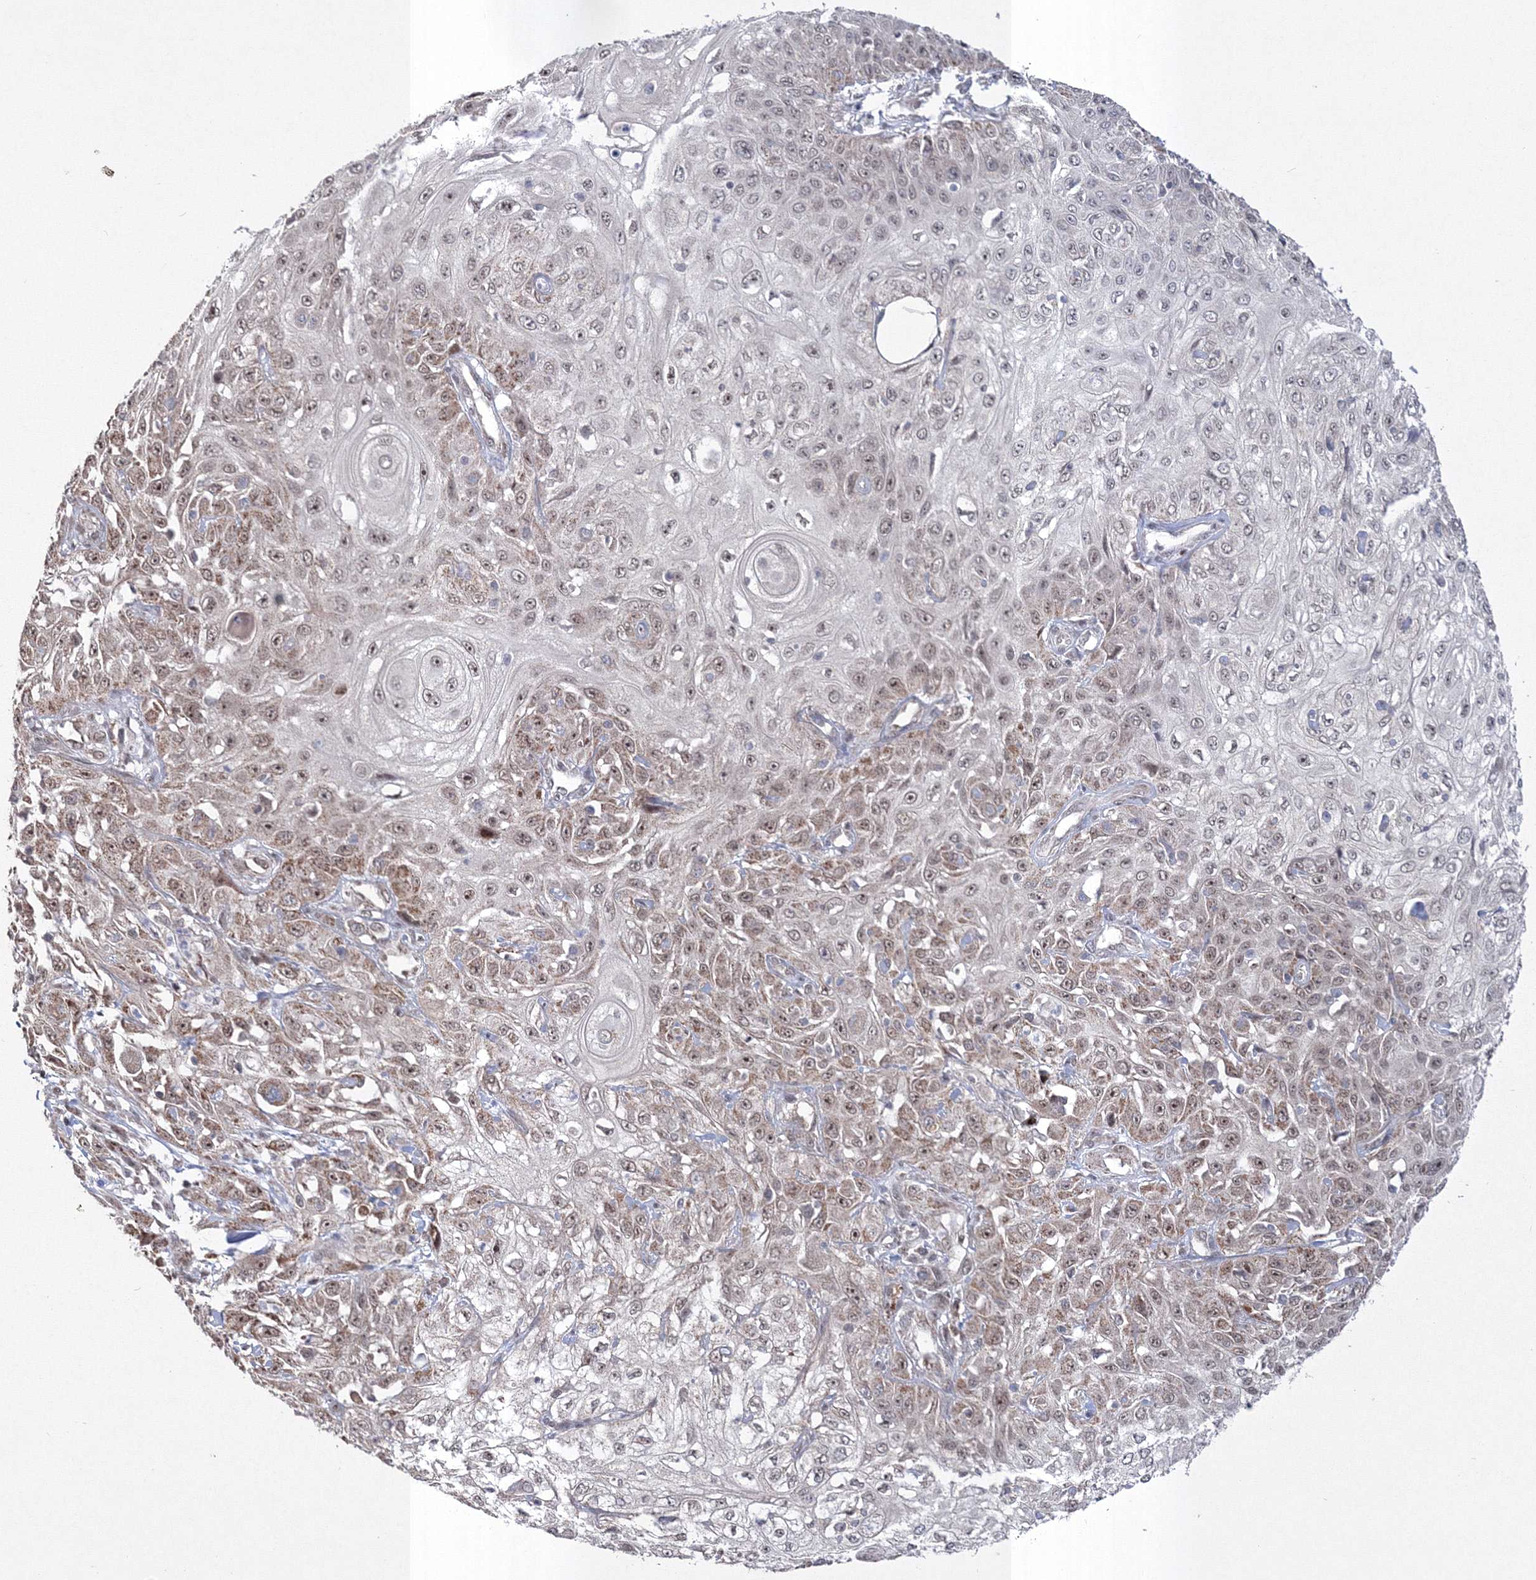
{"staining": {"intensity": "moderate", "quantity": ">75%", "location": "nuclear"}, "tissue": "skin cancer", "cell_type": "Tumor cells", "image_type": "cancer", "snomed": [{"axis": "morphology", "description": "Squamous cell carcinoma, NOS"}, {"axis": "morphology", "description": "Squamous cell carcinoma, metastatic, NOS"}, {"axis": "topography", "description": "Skin"}, {"axis": "topography", "description": "Lymph node"}], "caption": "The photomicrograph exhibits a brown stain indicating the presence of a protein in the nuclear of tumor cells in skin cancer (squamous cell carcinoma).", "gene": "GRSF1", "patient": {"sex": "male", "age": 75}}